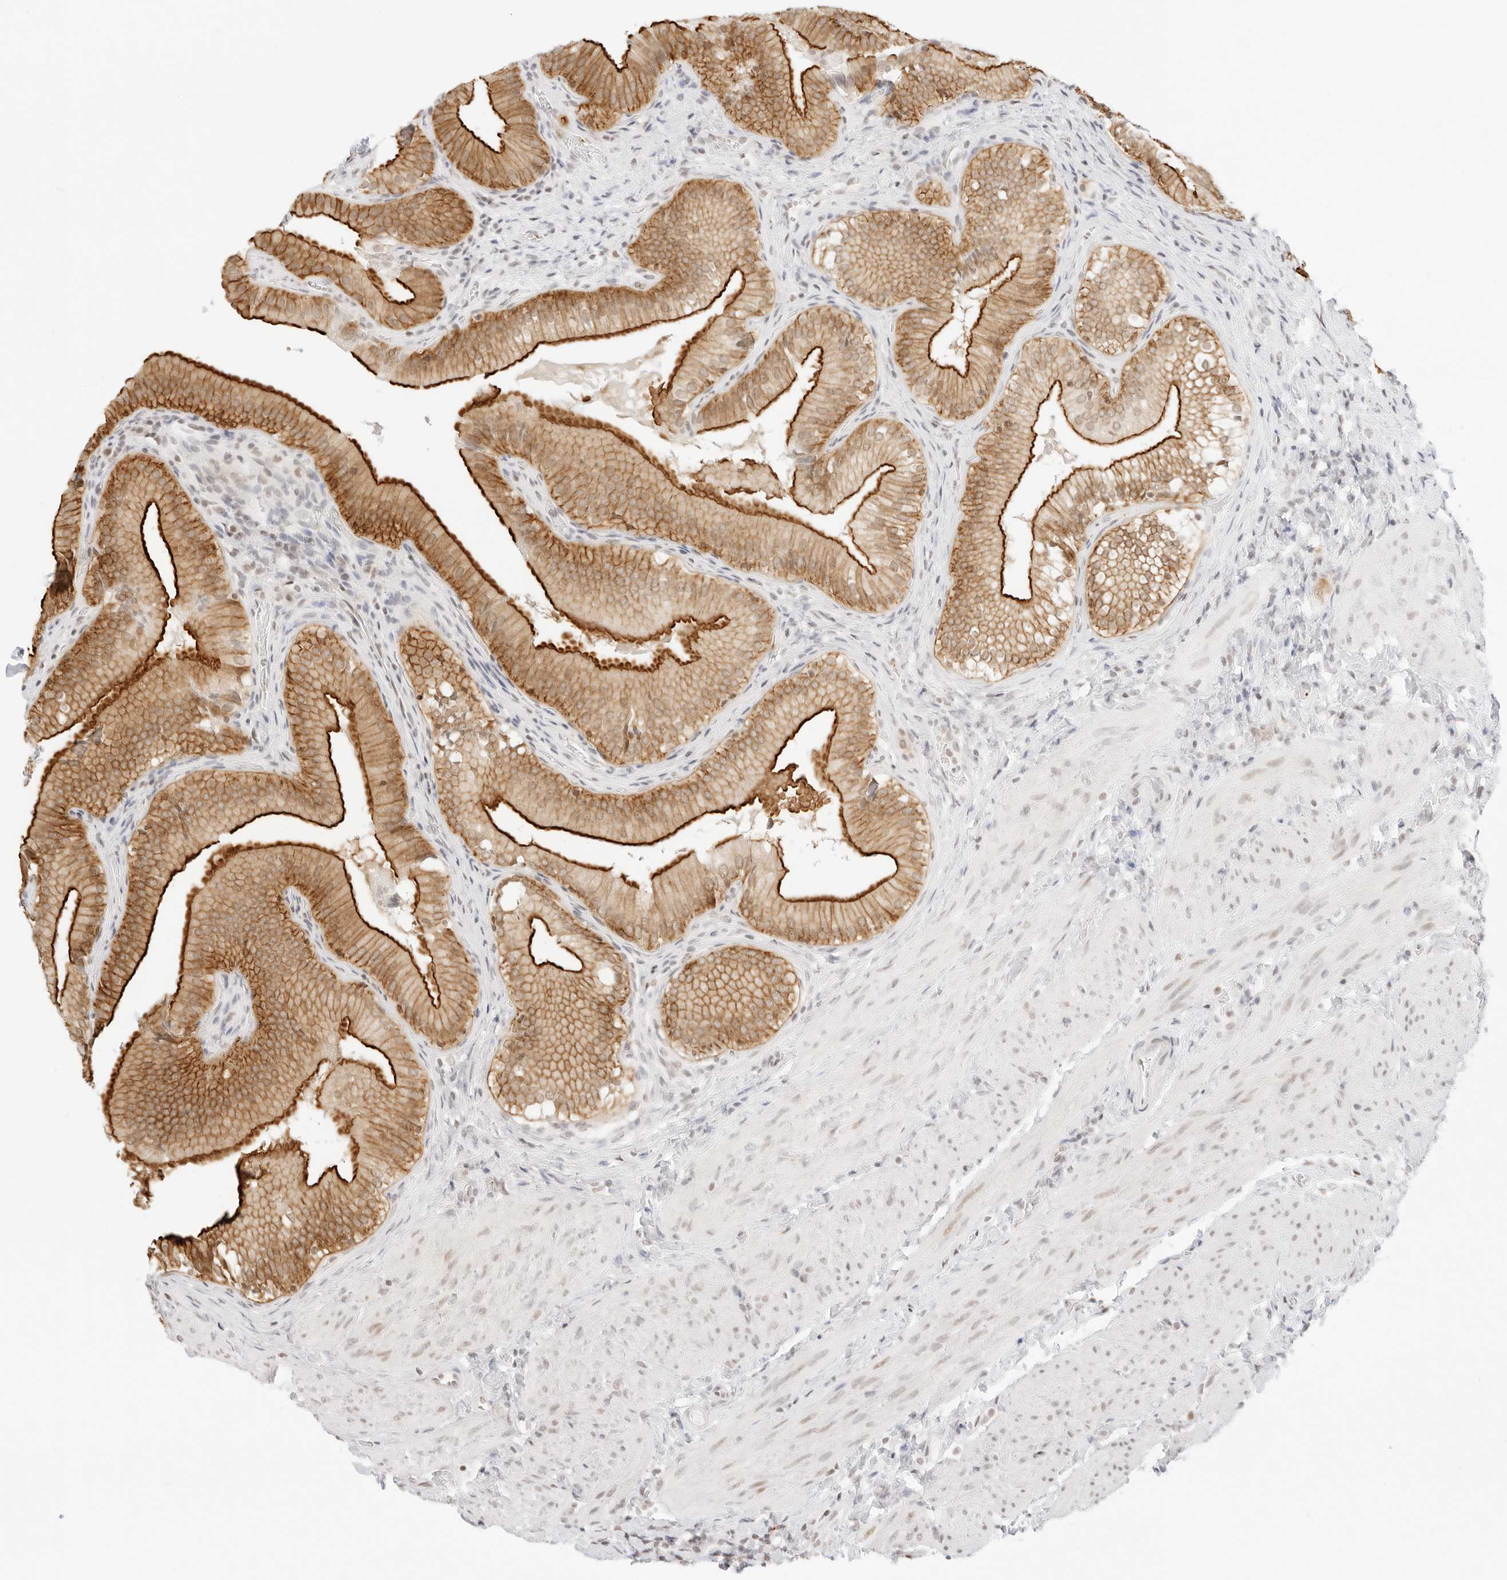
{"staining": {"intensity": "strong", "quantity": ">75%", "location": "cytoplasmic/membranous"}, "tissue": "gallbladder", "cell_type": "Glandular cells", "image_type": "normal", "snomed": [{"axis": "morphology", "description": "Normal tissue, NOS"}, {"axis": "topography", "description": "Gallbladder"}], "caption": "This image demonstrates IHC staining of normal human gallbladder, with high strong cytoplasmic/membranous positivity in approximately >75% of glandular cells.", "gene": "GNAS", "patient": {"sex": "female", "age": 30}}